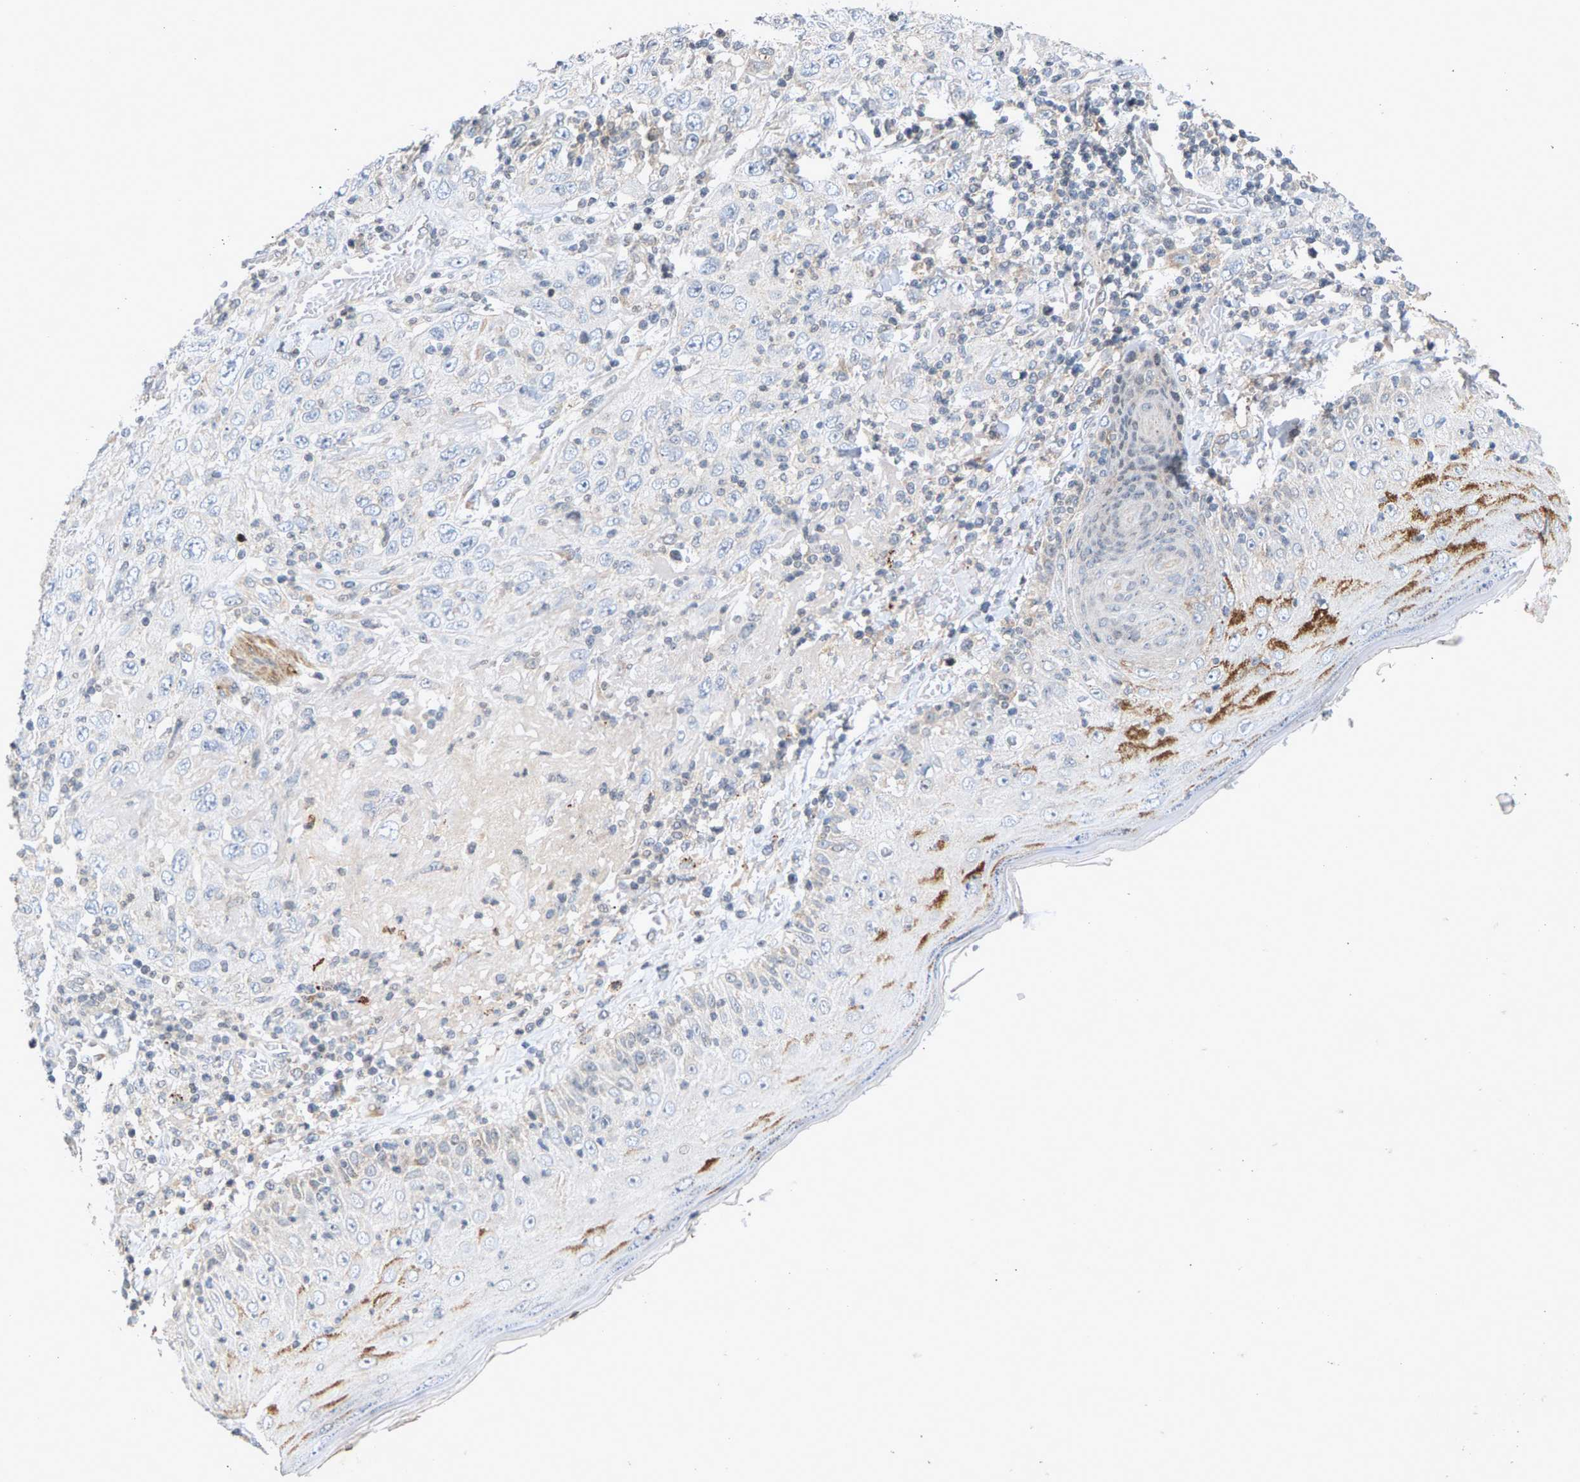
{"staining": {"intensity": "negative", "quantity": "none", "location": "none"}, "tissue": "skin cancer", "cell_type": "Tumor cells", "image_type": "cancer", "snomed": [{"axis": "morphology", "description": "Squamous cell carcinoma, NOS"}, {"axis": "topography", "description": "Skin"}], "caption": "Histopathology image shows no protein positivity in tumor cells of skin squamous cell carcinoma tissue.", "gene": "ZPR1", "patient": {"sex": "female", "age": 88}}